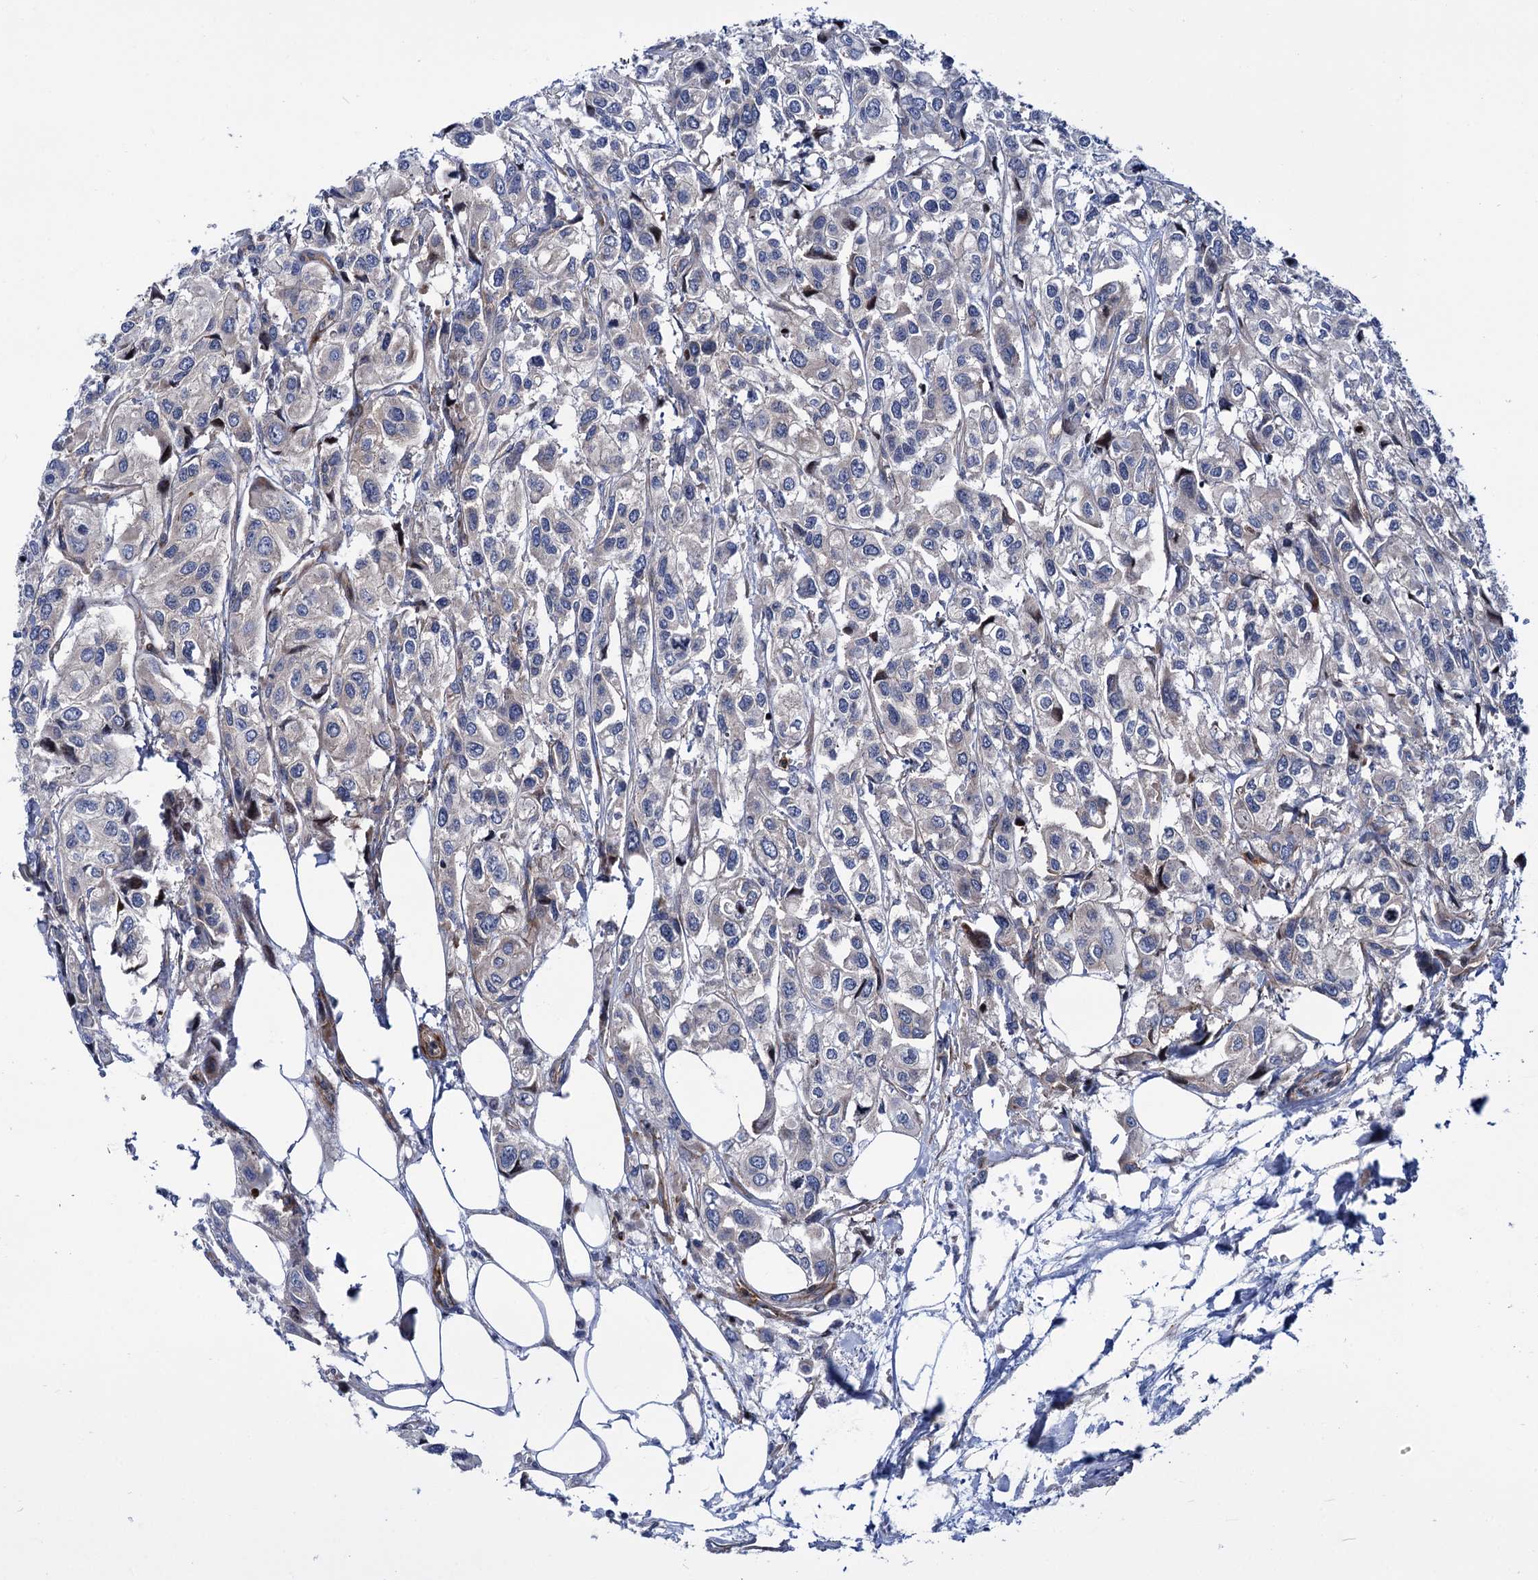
{"staining": {"intensity": "weak", "quantity": "<25%", "location": "cytoplasmic/membranous"}, "tissue": "urothelial cancer", "cell_type": "Tumor cells", "image_type": "cancer", "snomed": [{"axis": "morphology", "description": "Urothelial carcinoma, High grade"}, {"axis": "topography", "description": "Urinary bladder"}], "caption": "The histopathology image exhibits no staining of tumor cells in urothelial carcinoma (high-grade).", "gene": "THAP9", "patient": {"sex": "male", "age": 67}}